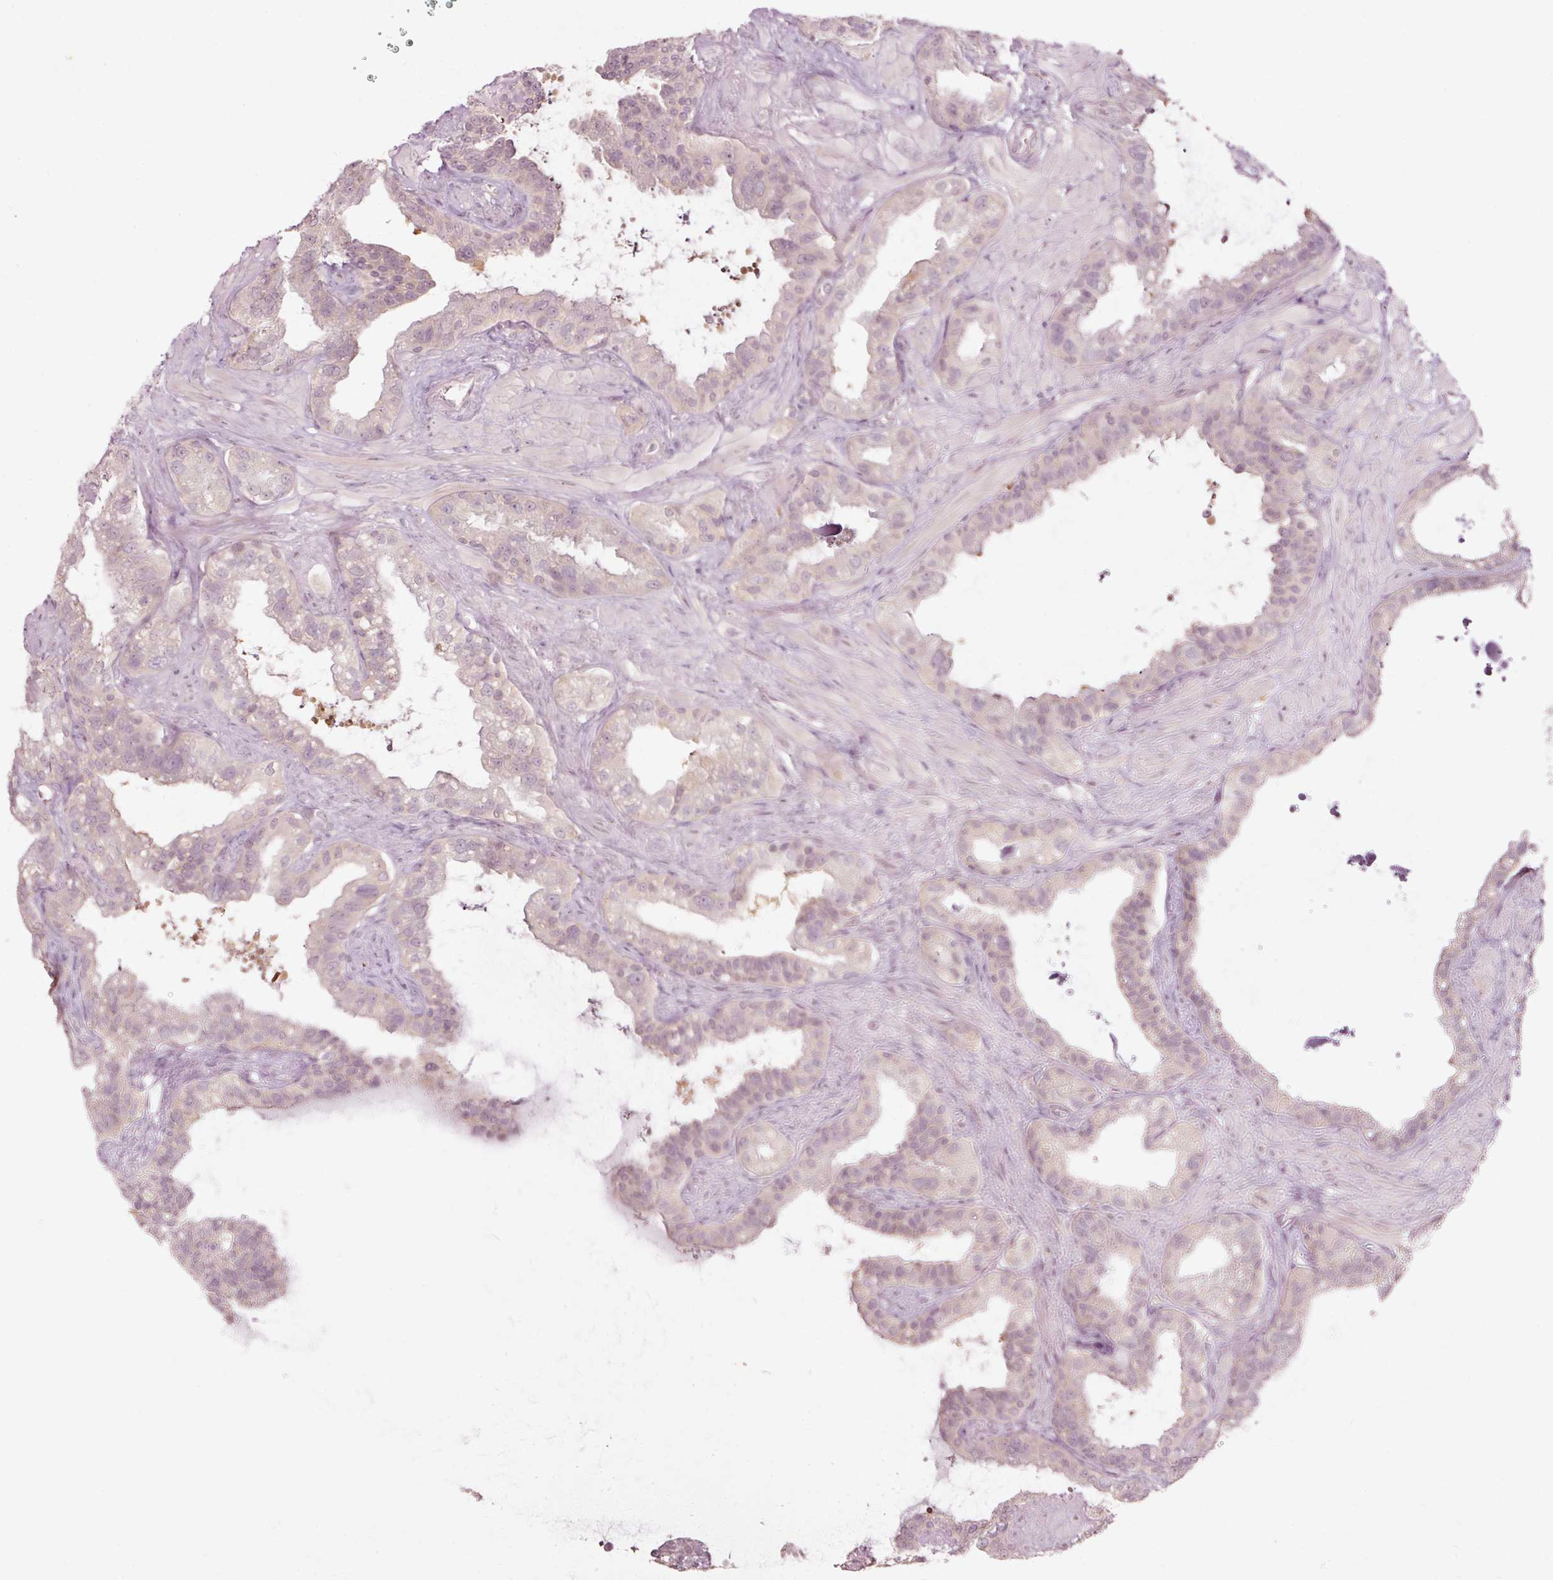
{"staining": {"intensity": "weak", "quantity": "25%-75%", "location": "cytoplasmic/membranous"}, "tissue": "seminal vesicle", "cell_type": "Glandular cells", "image_type": "normal", "snomed": [{"axis": "morphology", "description": "Normal tissue, NOS"}, {"axis": "topography", "description": "Seminal veicle"}, {"axis": "topography", "description": "Peripheral nerve tissue"}], "caption": "This is an image of immunohistochemistry (IHC) staining of benign seminal vesicle, which shows weak staining in the cytoplasmic/membranous of glandular cells.", "gene": "RGPD5", "patient": {"sex": "male", "age": 76}}